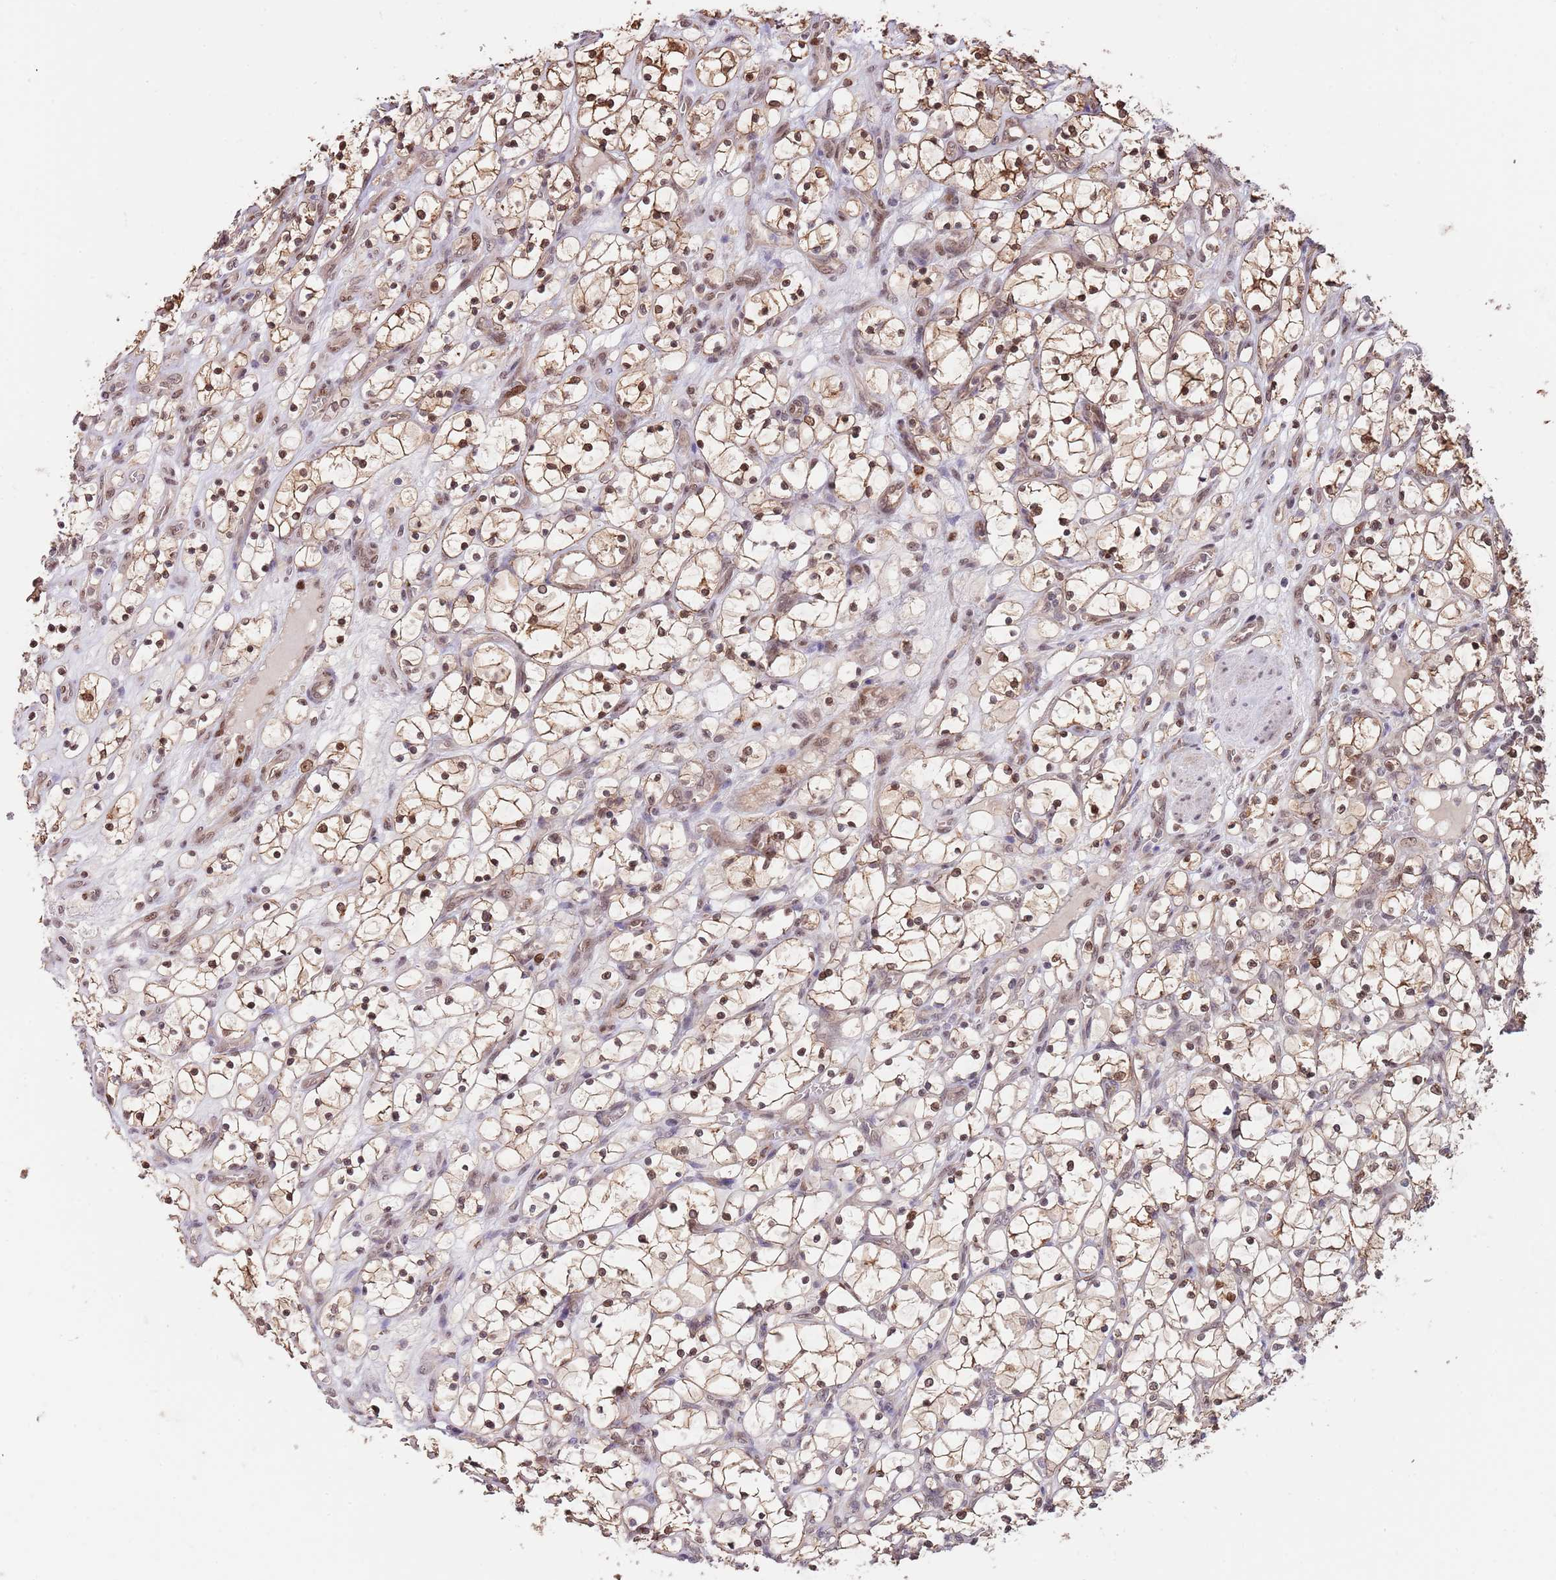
{"staining": {"intensity": "moderate", "quantity": ">75%", "location": "cytoplasmic/membranous,nuclear"}, "tissue": "renal cancer", "cell_type": "Tumor cells", "image_type": "cancer", "snomed": [{"axis": "morphology", "description": "Adenocarcinoma, NOS"}, {"axis": "topography", "description": "Kidney"}], "caption": "Protein staining reveals moderate cytoplasmic/membranous and nuclear expression in about >75% of tumor cells in adenocarcinoma (renal).", "gene": "RIF1", "patient": {"sex": "female", "age": 69}}